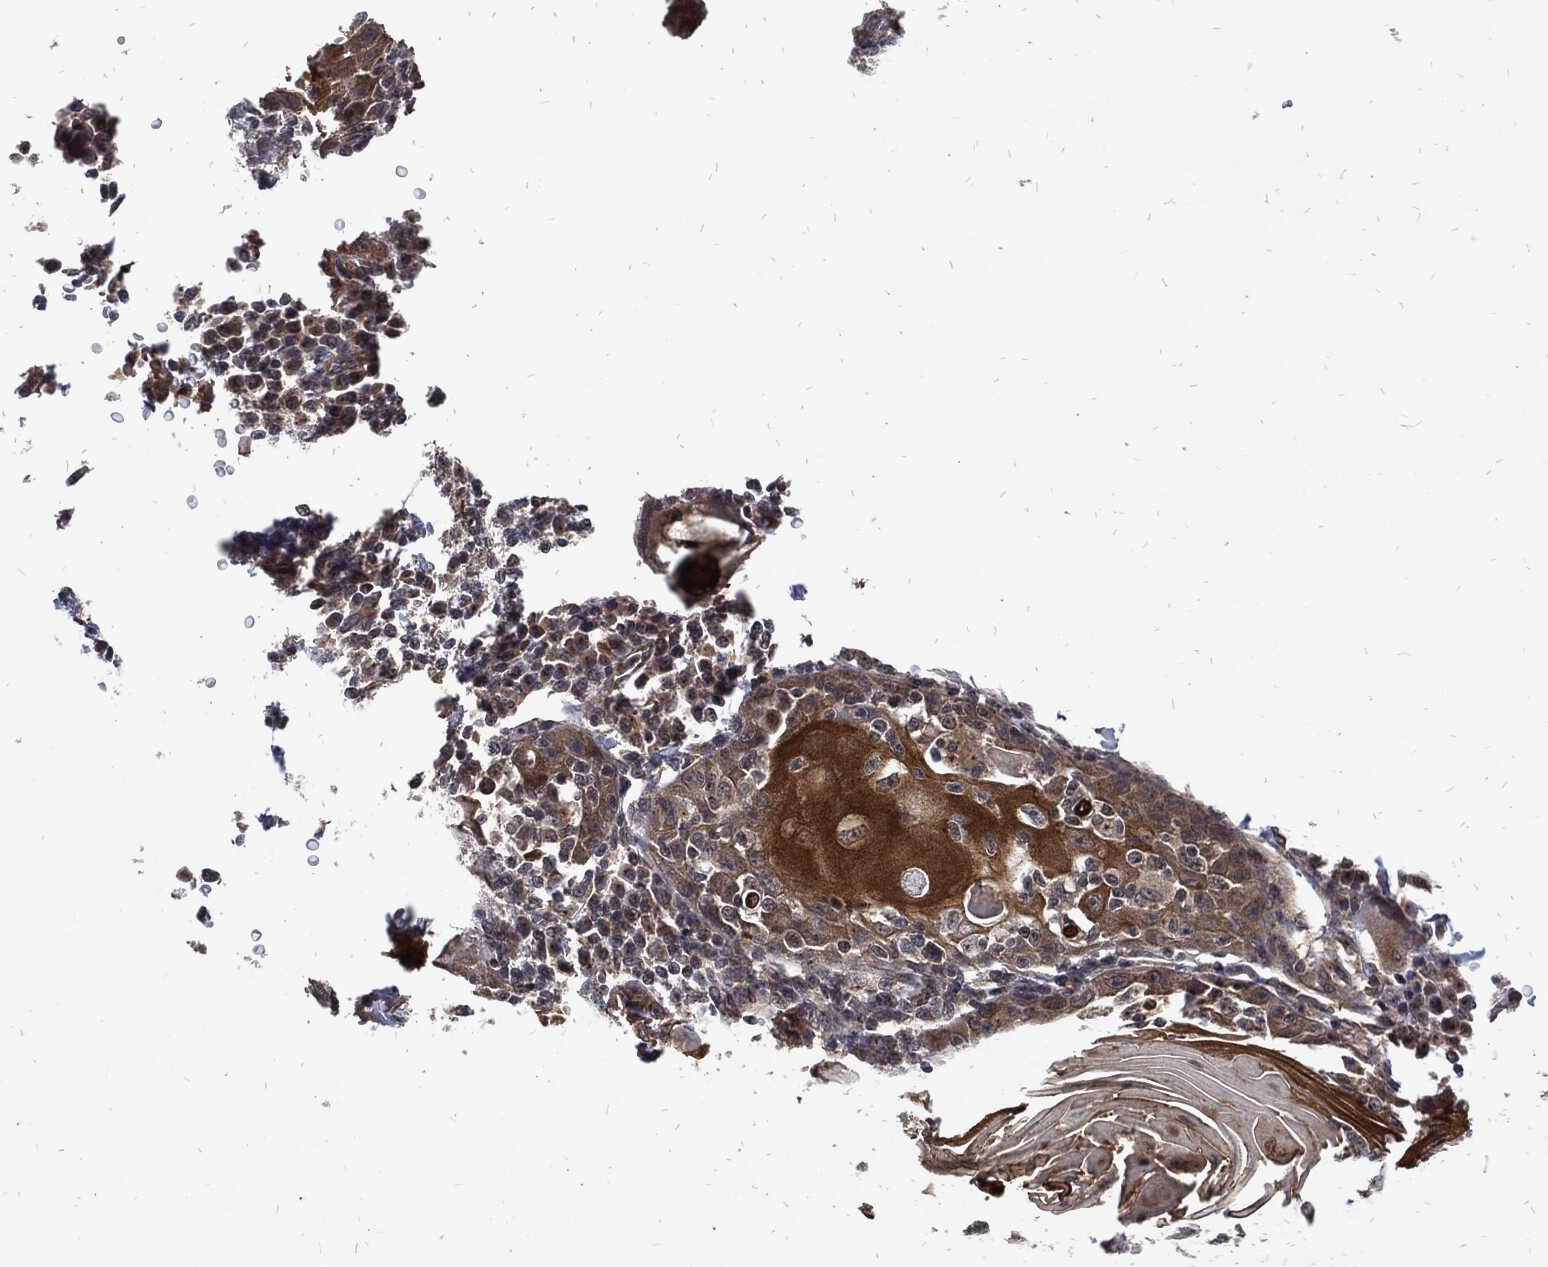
{"staining": {"intensity": "strong", "quantity": "25%-75%", "location": "cytoplasmic/membranous"}, "tissue": "head and neck cancer", "cell_type": "Tumor cells", "image_type": "cancer", "snomed": [{"axis": "morphology", "description": "Normal tissue, NOS"}, {"axis": "morphology", "description": "Squamous cell carcinoma, NOS"}, {"axis": "topography", "description": "Oral tissue"}, {"axis": "topography", "description": "Head-Neck"}], "caption": "Human squamous cell carcinoma (head and neck) stained for a protein (brown) reveals strong cytoplasmic/membranous positive staining in about 25%-75% of tumor cells.", "gene": "DCTN1", "patient": {"sex": "male", "age": 52}}